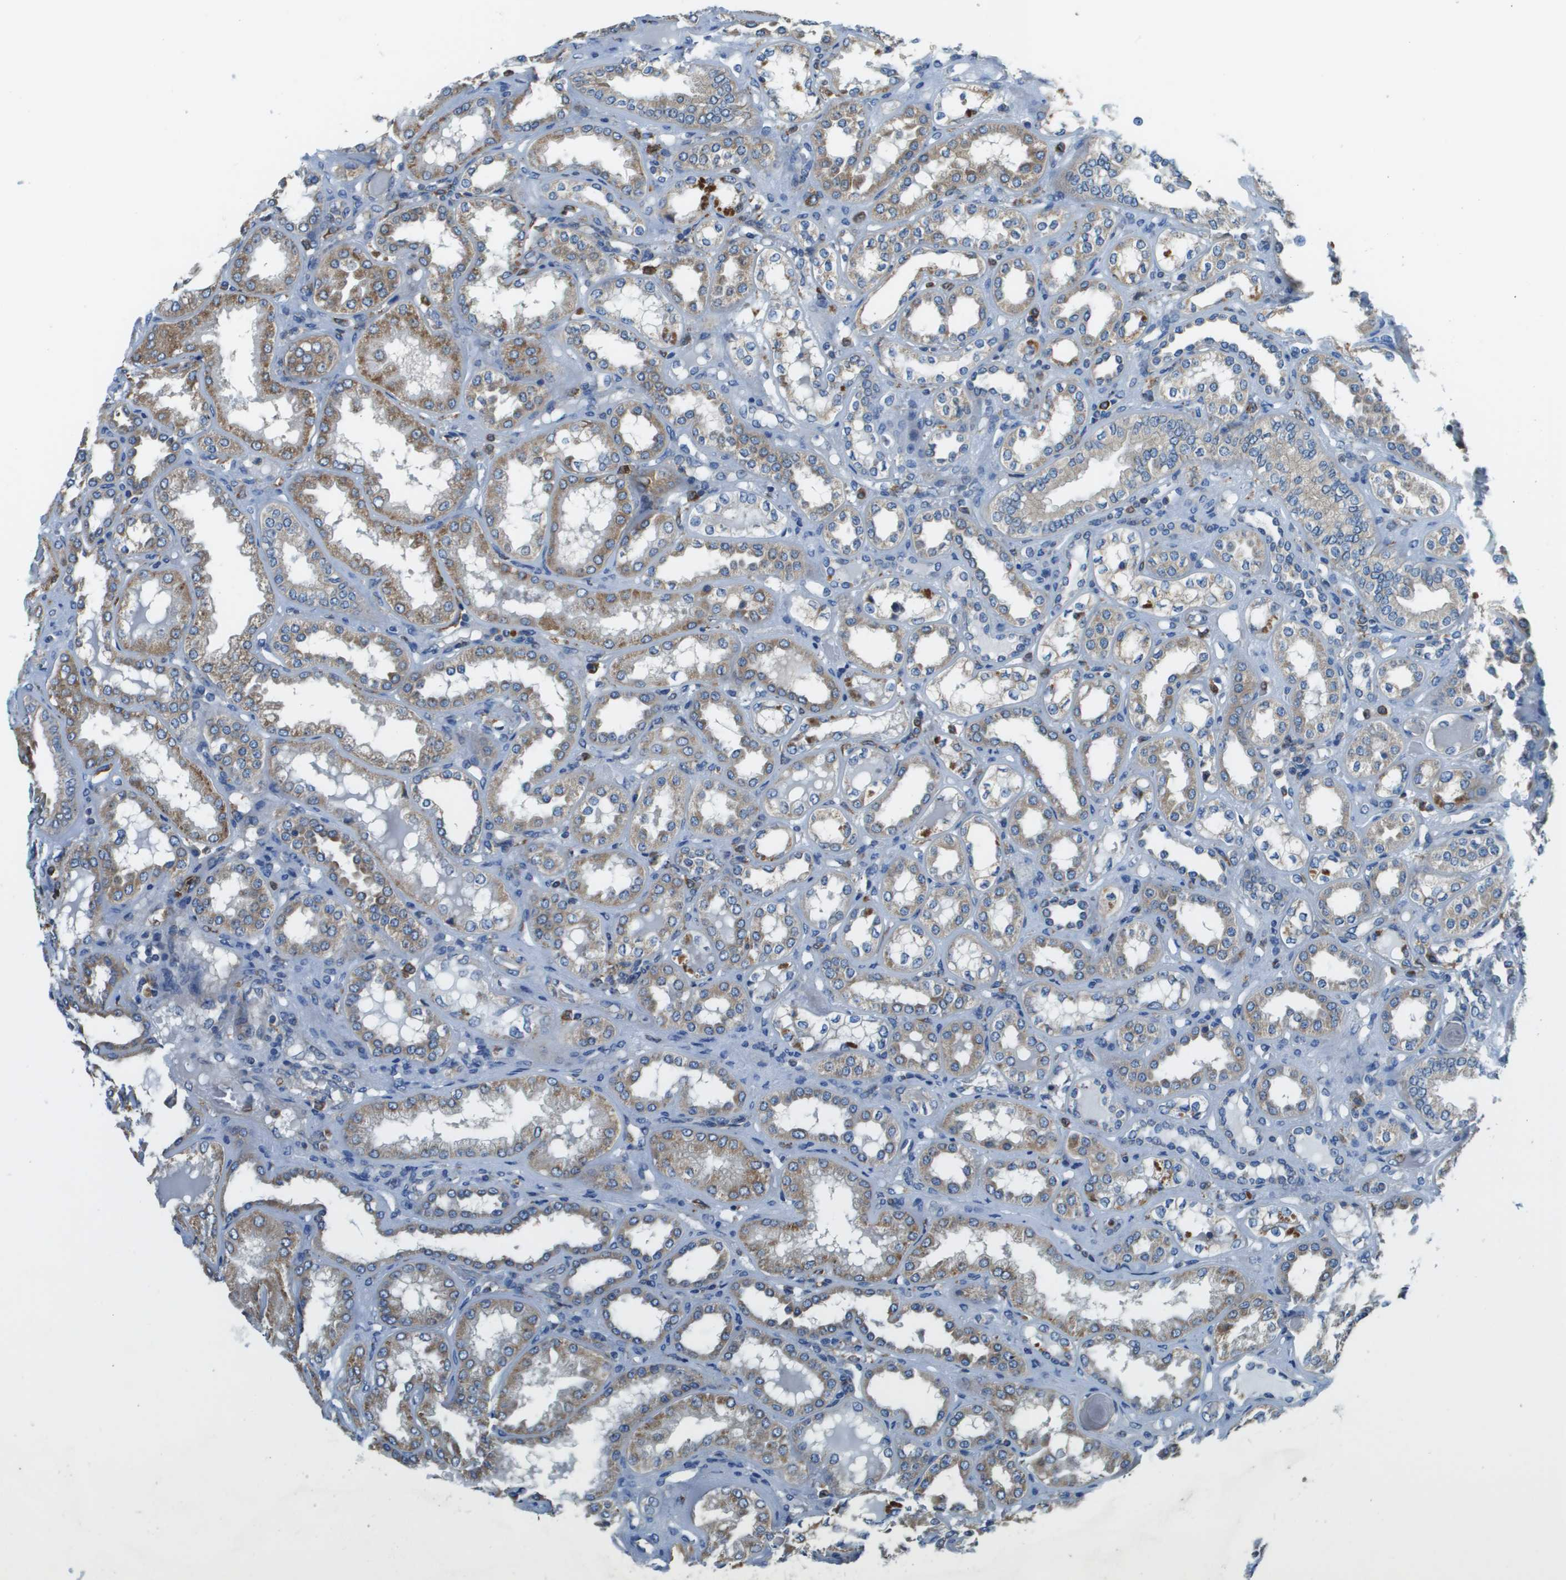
{"staining": {"intensity": "negative", "quantity": "none", "location": "none"}, "tissue": "kidney", "cell_type": "Cells in glomeruli", "image_type": "normal", "snomed": [{"axis": "morphology", "description": "Normal tissue, NOS"}, {"axis": "topography", "description": "Kidney"}], "caption": "A micrograph of human kidney is negative for staining in cells in glomeruli. (Brightfield microscopy of DAB IHC at high magnification).", "gene": "CNPY3", "patient": {"sex": "female", "age": 56}}